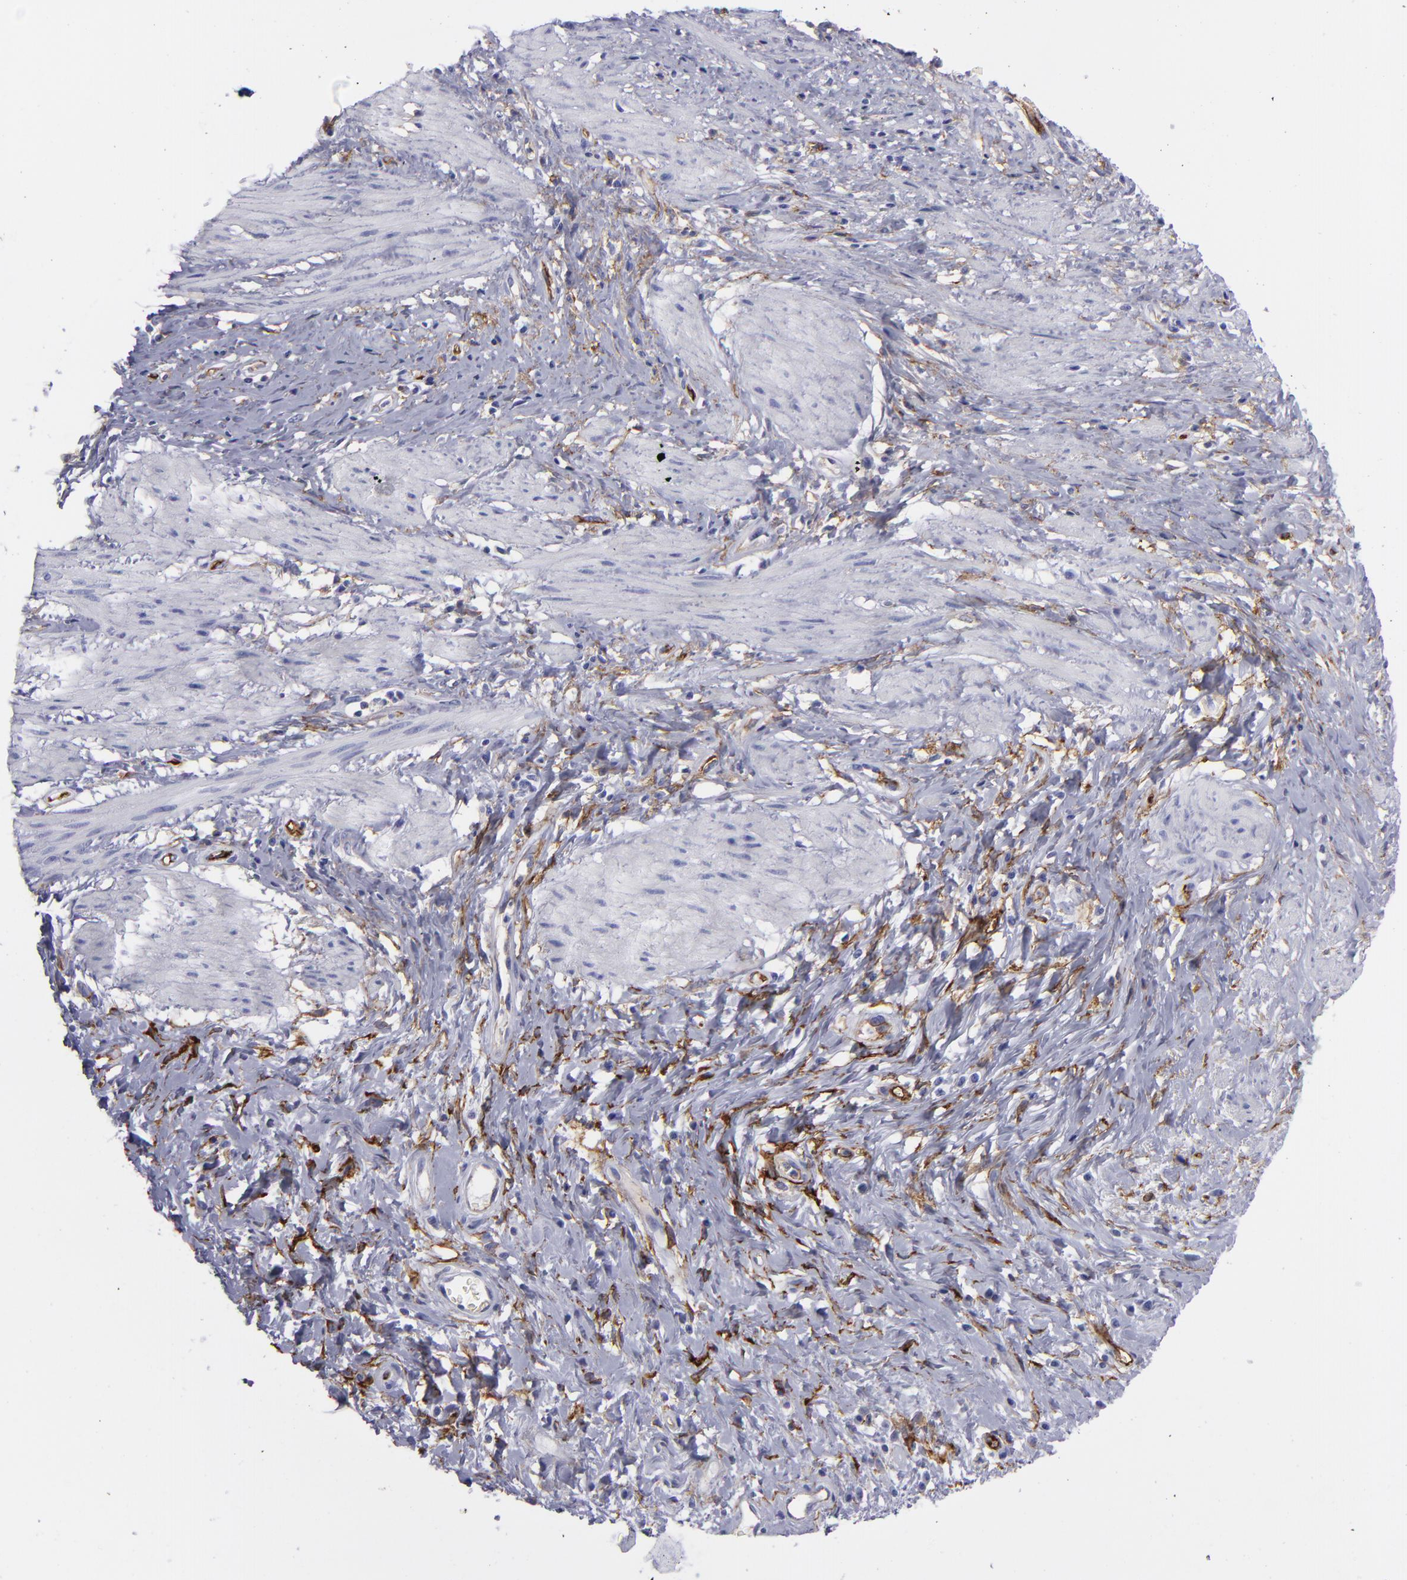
{"staining": {"intensity": "negative", "quantity": "none", "location": "none"}, "tissue": "esophagus", "cell_type": "Squamous epithelial cells", "image_type": "normal", "snomed": [{"axis": "morphology", "description": "Normal tissue, NOS"}, {"axis": "topography", "description": "Esophagus"}], "caption": "The histopathology image shows no staining of squamous epithelial cells in normal esophagus.", "gene": "ACE", "patient": {"sex": "female", "age": 61}}